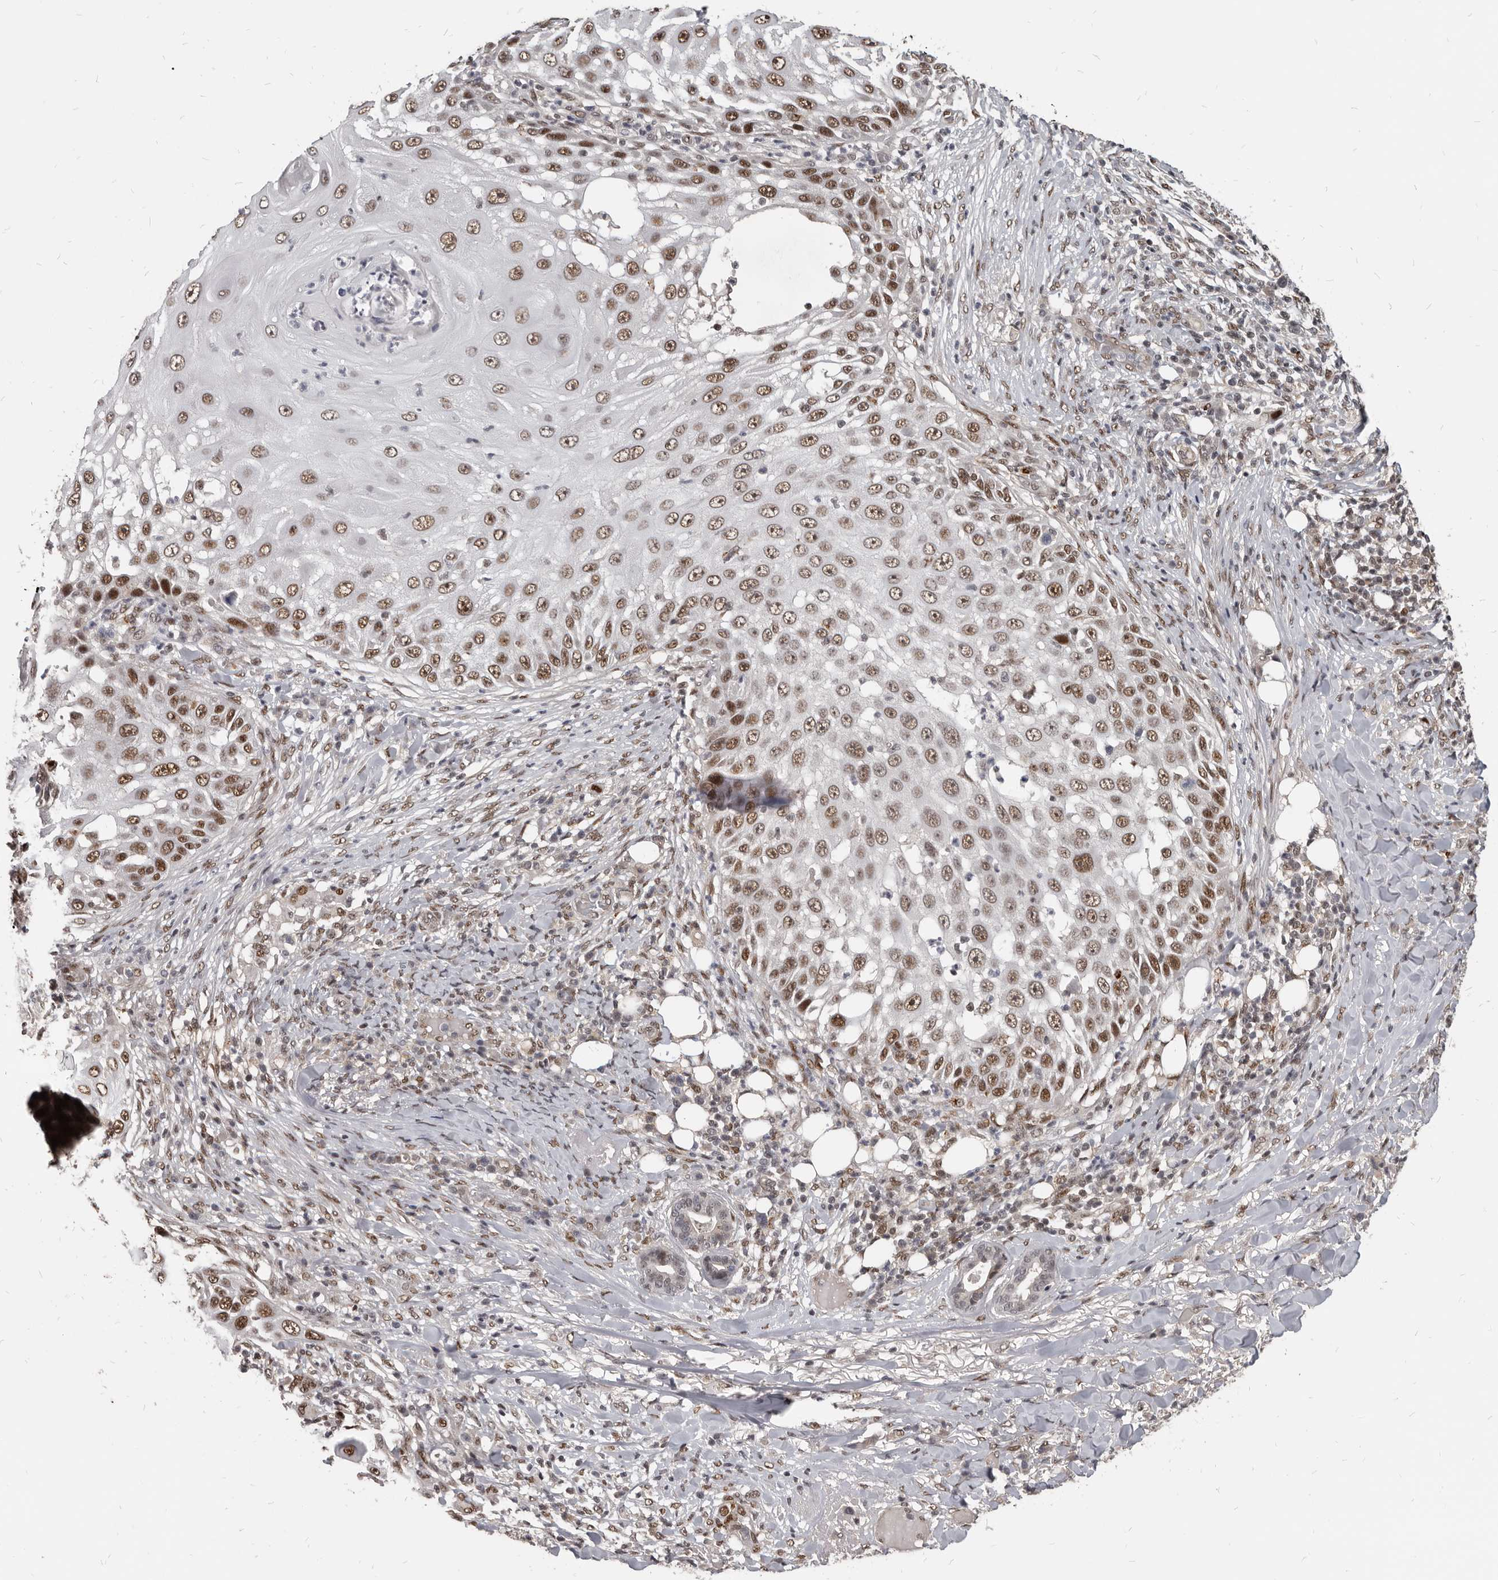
{"staining": {"intensity": "moderate", "quantity": ">75%", "location": "nuclear"}, "tissue": "skin cancer", "cell_type": "Tumor cells", "image_type": "cancer", "snomed": [{"axis": "morphology", "description": "Squamous cell carcinoma, NOS"}, {"axis": "topography", "description": "Skin"}], "caption": "The histopathology image exhibits immunohistochemical staining of skin squamous cell carcinoma. There is moderate nuclear staining is identified in approximately >75% of tumor cells.", "gene": "ATF5", "patient": {"sex": "female", "age": 44}}